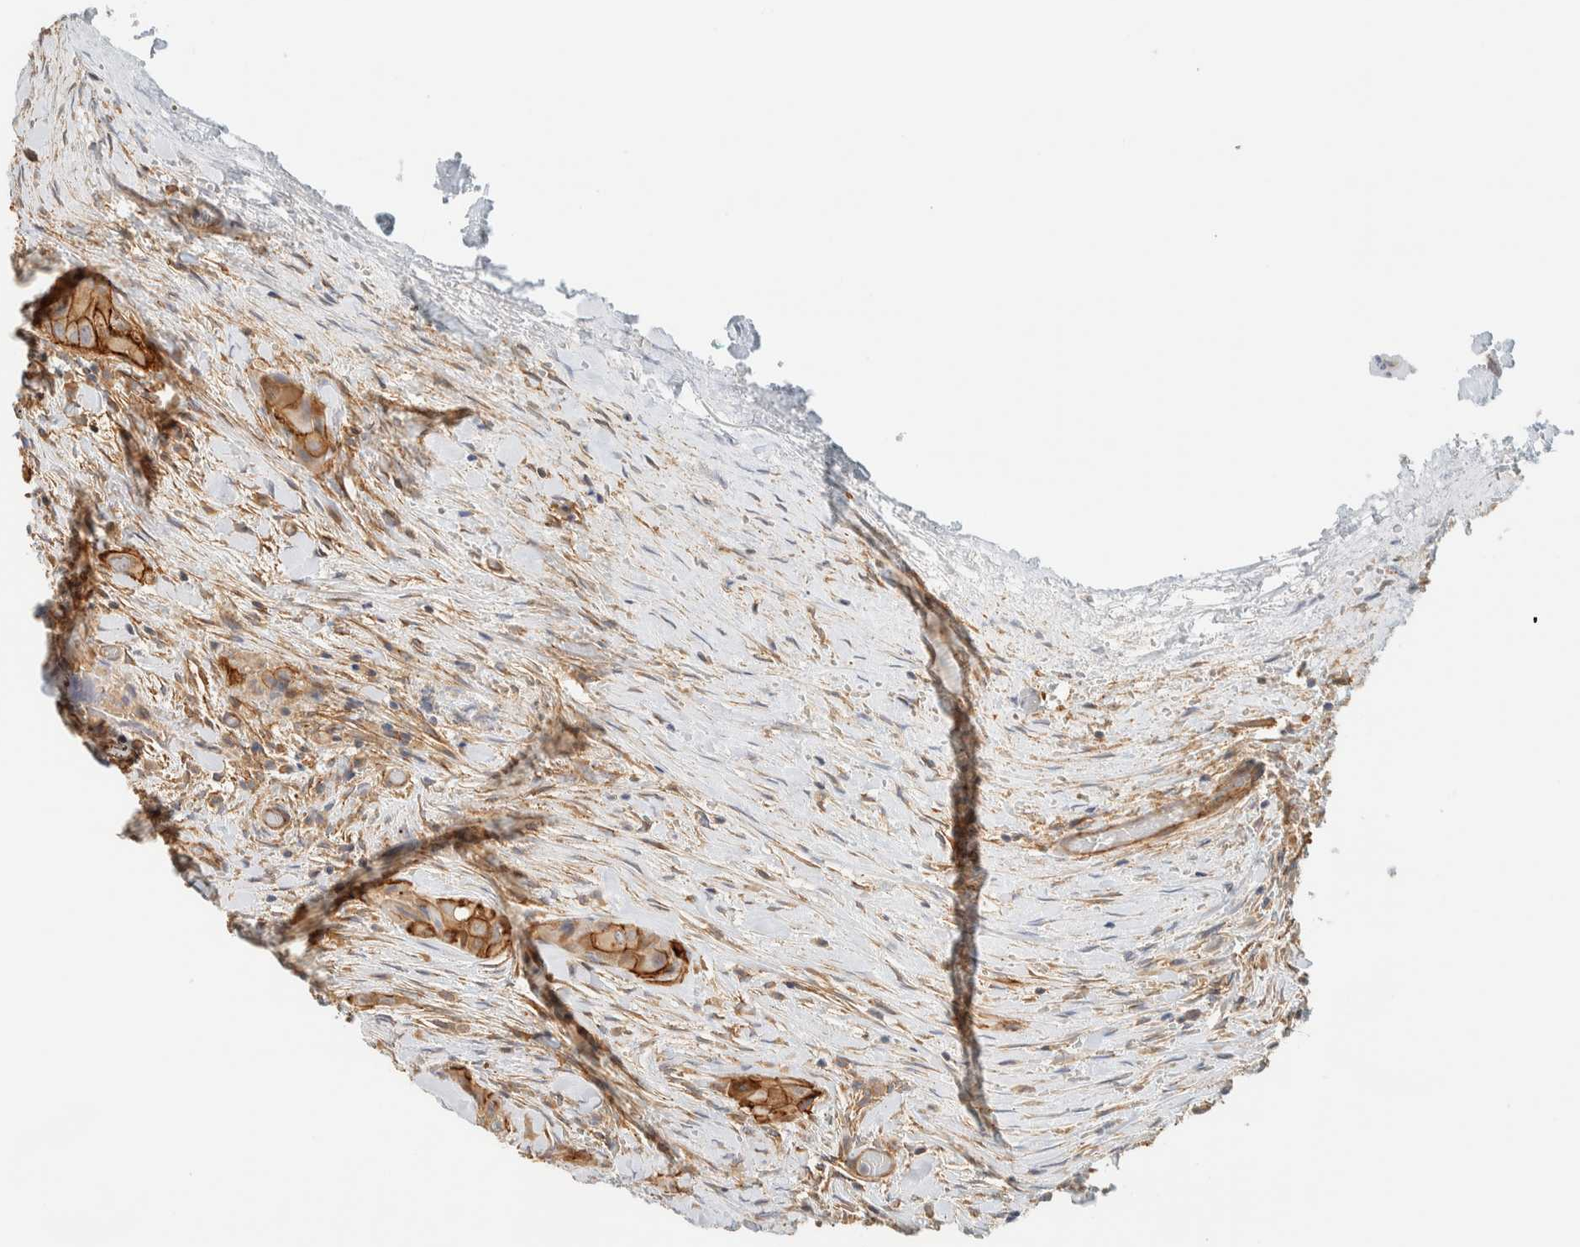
{"staining": {"intensity": "moderate", "quantity": ">75%", "location": "cytoplasmic/membranous"}, "tissue": "thyroid cancer", "cell_type": "Tumor cells", "image_type": "cancer", "snomed": [{"axis": "morphology", "description": "Papillary adenocarcinoma, NOS"}, {"axis": "topography", "description": "Thyroid gland"}], "caption": "A high-resolution histopathology image shows immunohistochemistry staining of thyroid papillary adenocarcinoma, which reveals moderate cytoplasmic/membranous positivity in about >75% of tumor cells.", "gene": "LIMA1", "patient": {"sex": "female", "age": 59}}